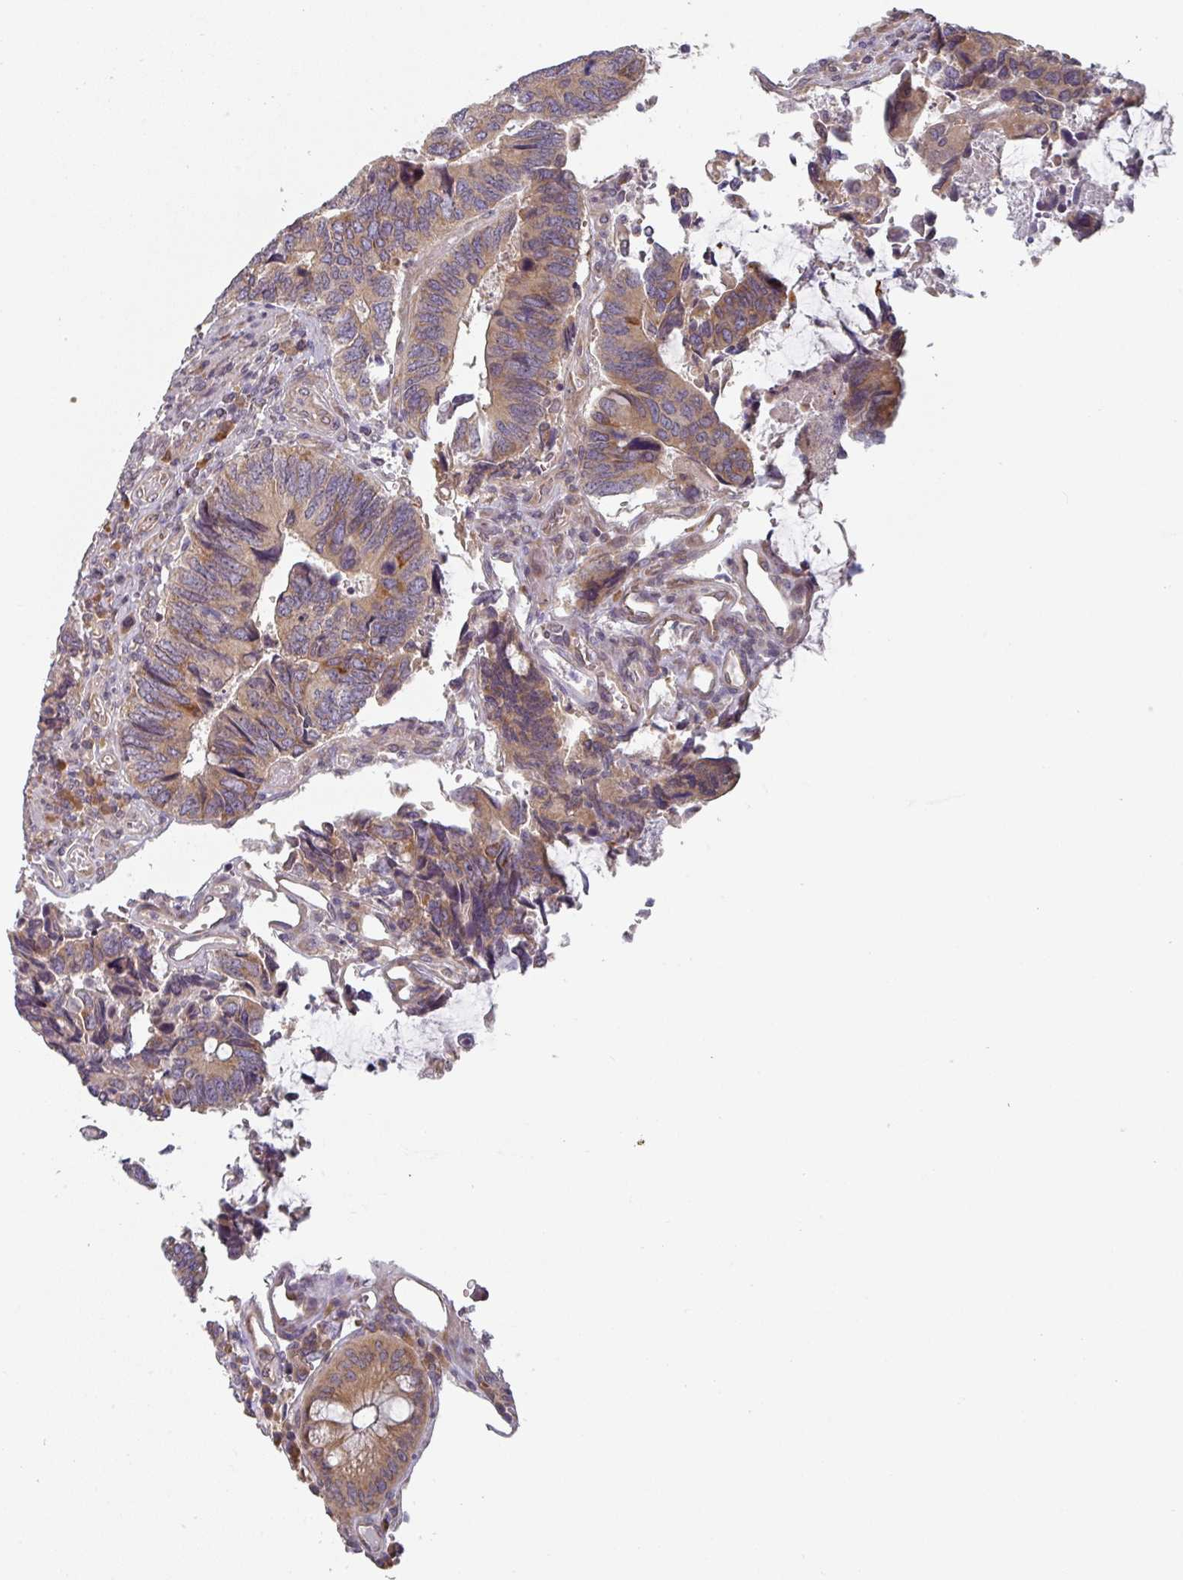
{"staining": {"intensity": "moderate", "quantity": "25%-75%", "location": "cytoplasmic/membranous"}, "tissue": "colorectal cancer", "cell_type": "Tumor cells", "image_type": "cancer", "snomed": [{"axis": "morphology", "description": "Adenocarcinoma, NOS"}, {"axis": "topography", "description": "Colon"}], "caption": "DAB (3,3'-diaminobenzidine) immunohistochemical staining of human adenocarcinoma (colorectal) exhibits moderate cytoplasmic/membranous protein expression in about 25%-75% of tumor cells.", "gene": "TAPT1", "patient": {"sex": "male", "age": 87}}